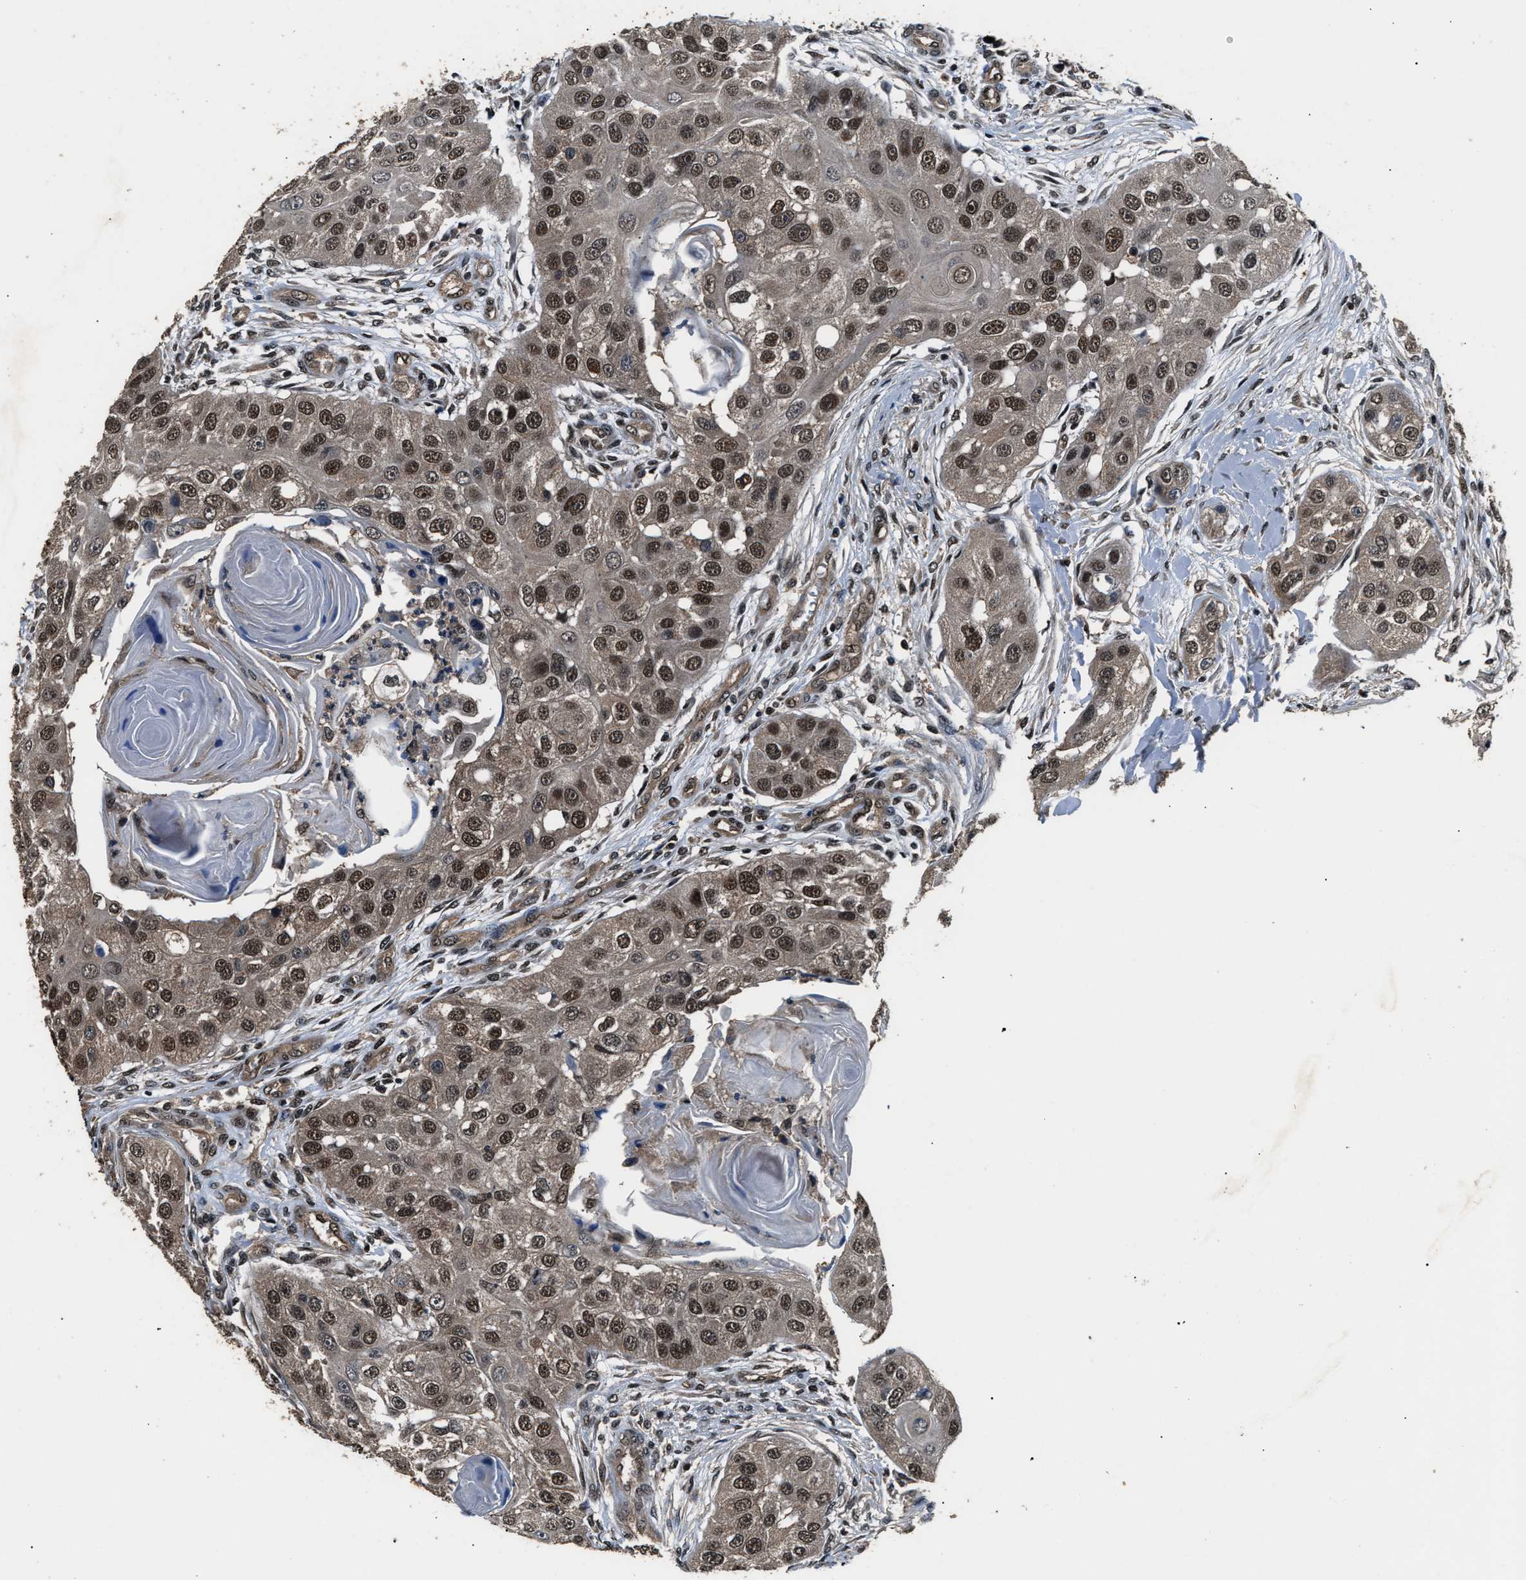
{"staining": {"intensity": "moderate", "quantity": ">75%", "location": "cytoplasmic/membranous,nuclear"}, "tissue": "head and neck cancer", "cell_type": "Tumor cells", "image_type": "cancer", "snomed": [{"axis": "morphology", "description": "Normal tissue, NOS"}, {"axis": "morphology", "description": "Squamous cell carcinoma, NOS"}, {"axis": "topography", "description": "Skeletal muscle"}, {"axis": "topography", "description": "Head-Neck"}], "caption": "This is an image of immunohistochemistry staining of squamous cell carcinoma (head and neck), which shows moderate expression in the cytoplasmic/membranous and nuclear of tumor cells.", "gene": "DFFA", "patient": {"sex": "male", "age": 51}}